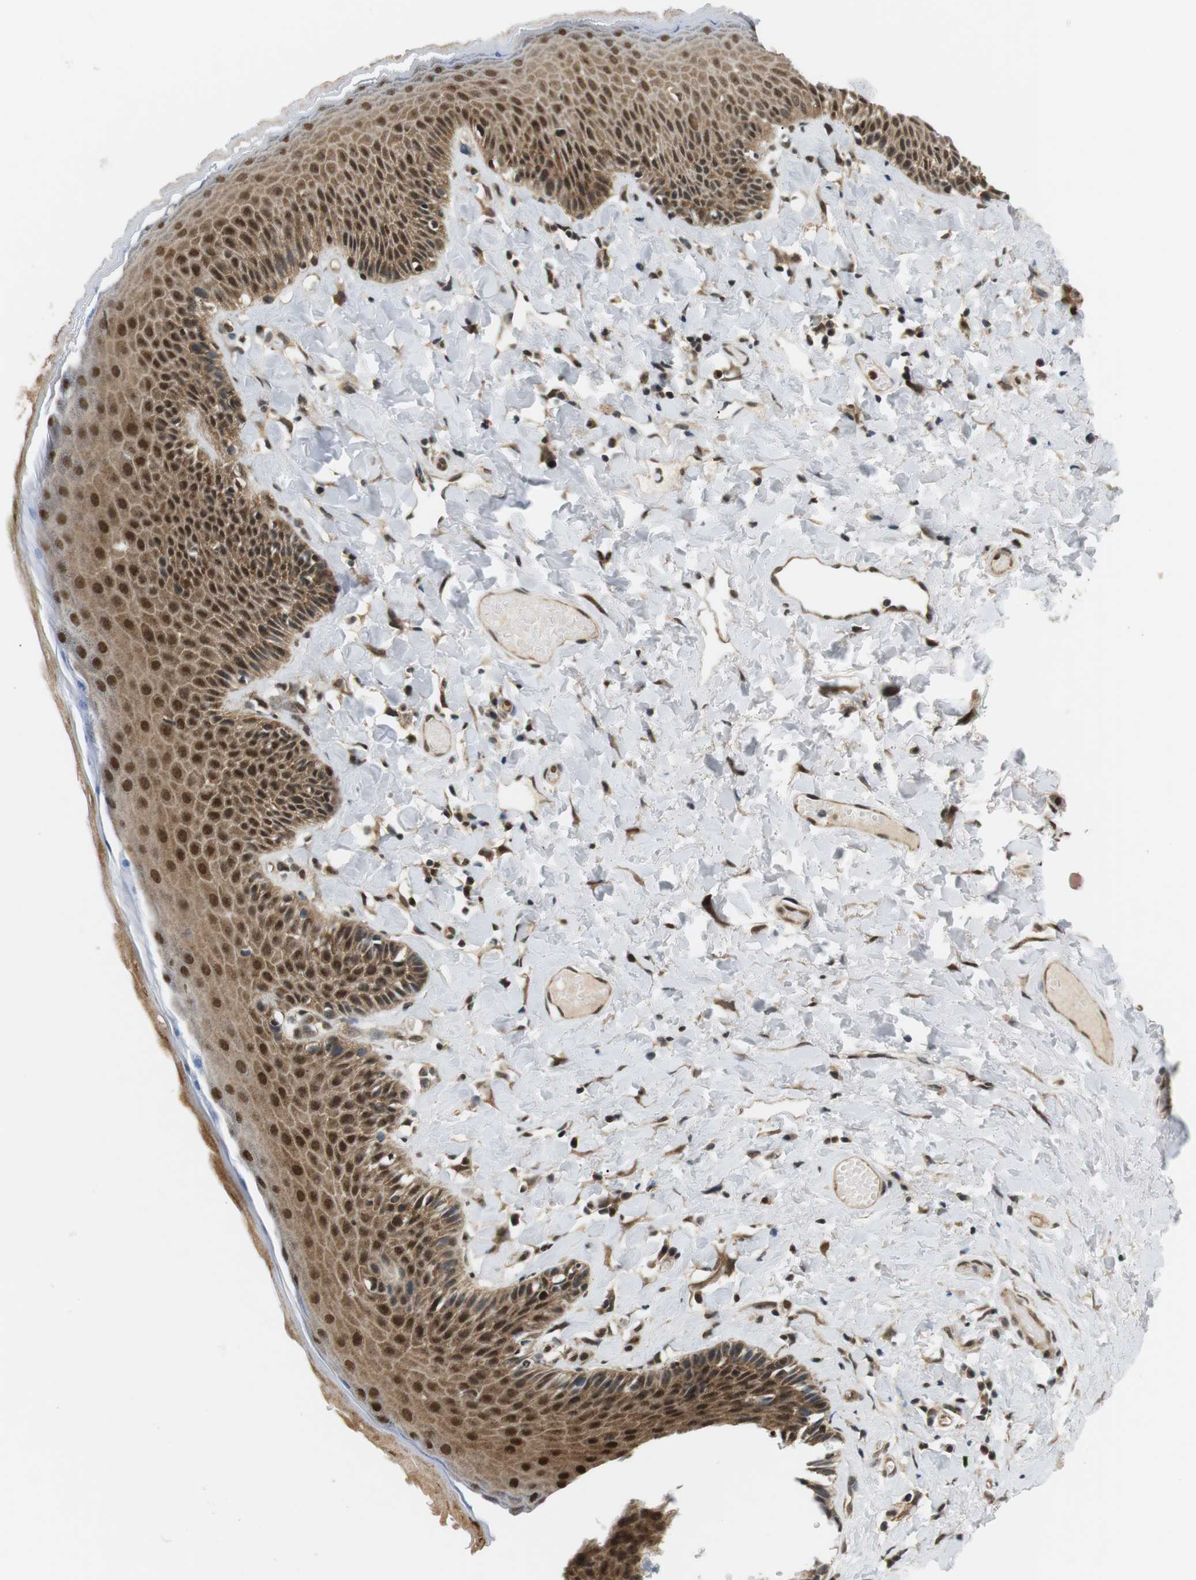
{"staining": {"intensity": "strong", "quantity": ">75%", "location": "cytoplasmic/membranous,nuclear"}, "tissue": "skin", "cell_type": "Epidermal cells", "image_type": "normal", "snomed": [{"axis": "morphology", "description": "Normal tissue, NOS"}, {"axis": "topography", "description": "Anal"}], "caption": "This micrograph displays immunohistochemistry (IHC) staining of normal human skin, with high strong cytoplasmic/membranous,nuclear positivity in approximately >75% of epidermal cells.", "gene": "CSNK2B", "patient": {"sex": "male", "age": 69}}